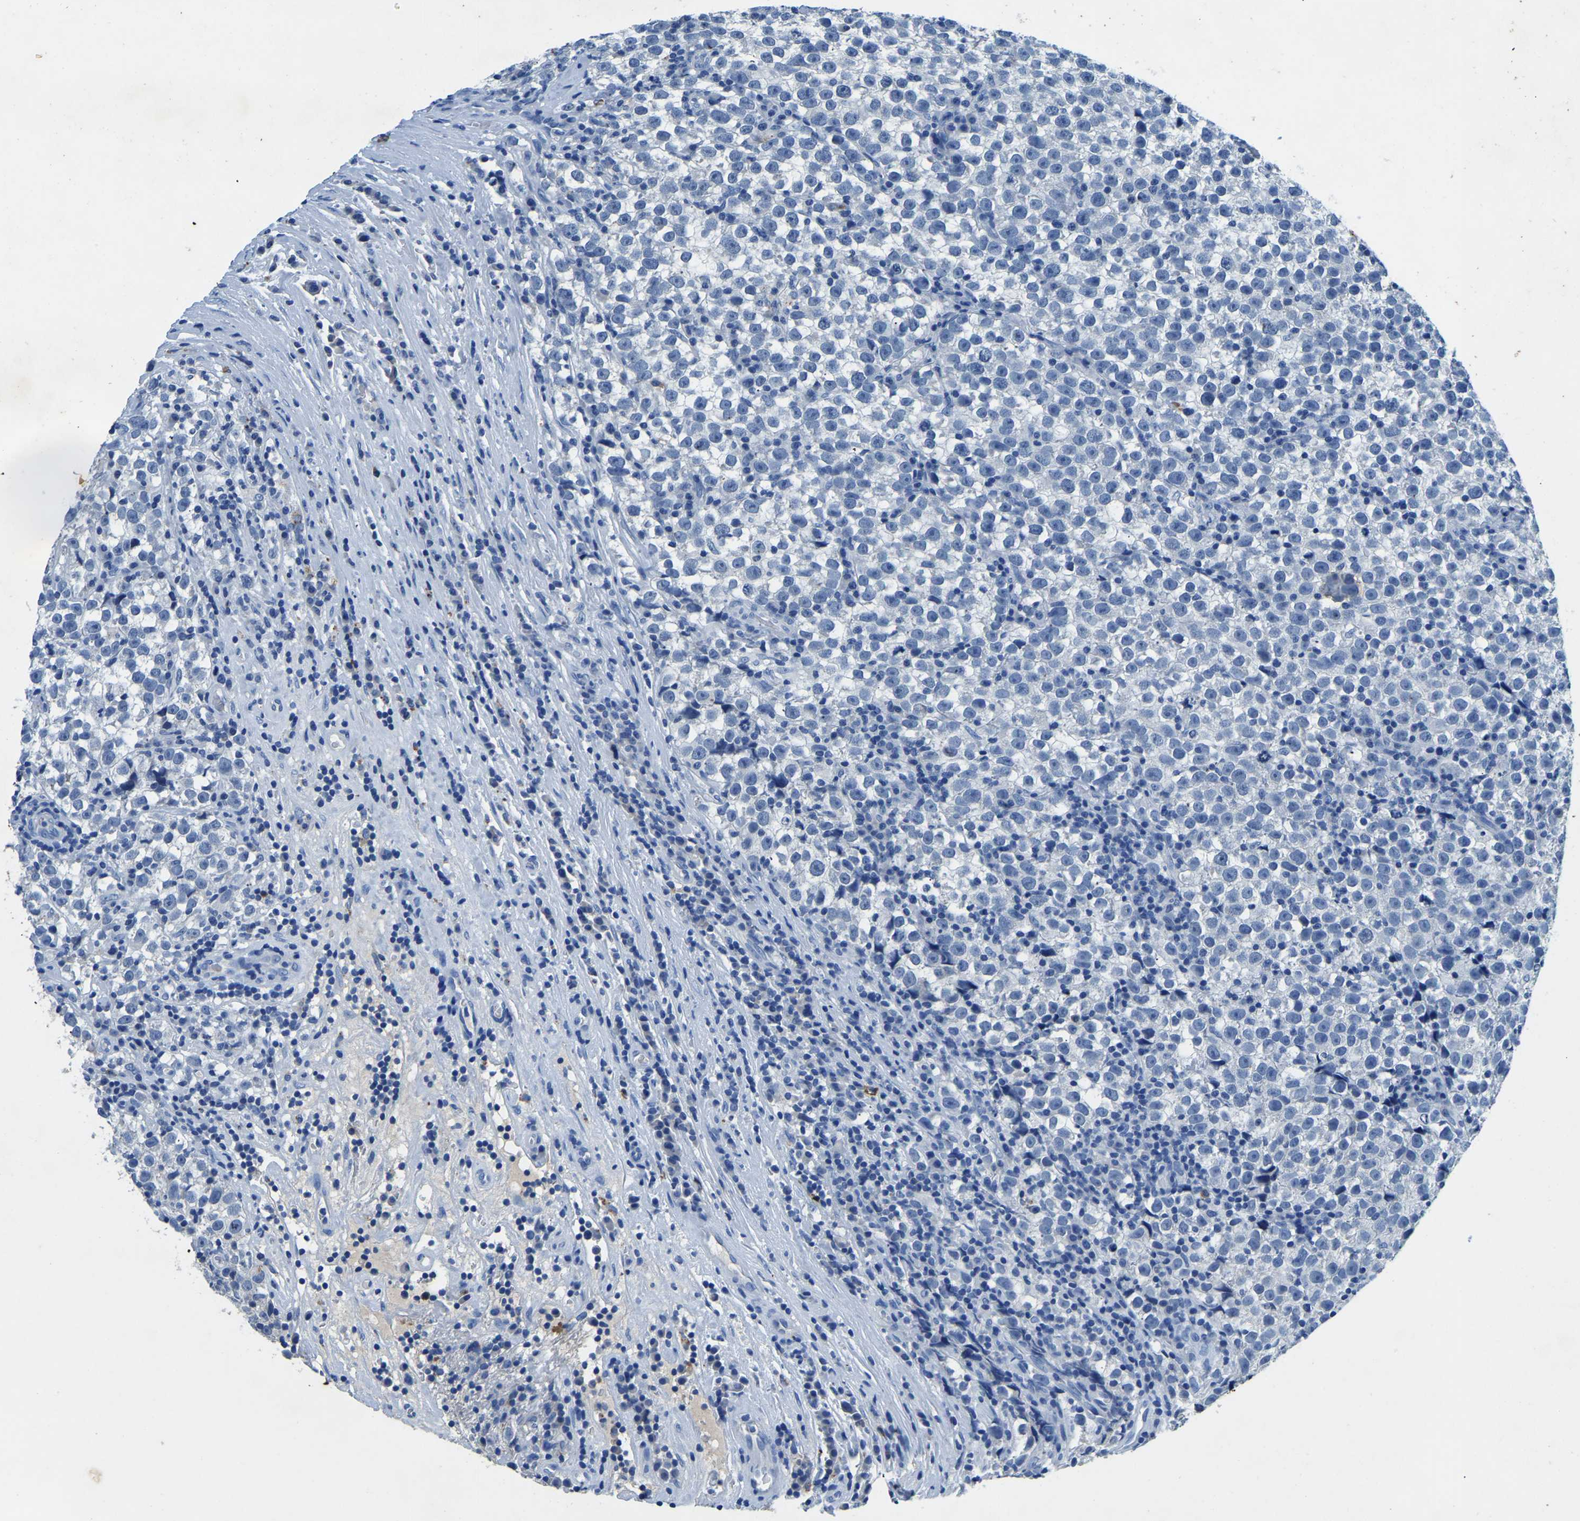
{"staining": {"intensity": "negative", "quantity": "none", "location": "none"}, "tissue": "testis cancer", "cell_type": "Tumor cells", "image_type": "cancer", "snomed": [{"axis": "morphology", "description": "Normal tissue, NOS"}, {"axis": "morphology", "description": "Seminoma, NOS"}, {"axis": "topography", "description": "Testis"}], "caption": "The image displays no significant expression in tumor cells of testis seminoma. Brightfield microscopy of immunohistochemistry stained with DAB (brown) and hematoxylin (blue), captured at high magnification.", "gene": "UBN2", "patient": {"sex": "male", "age": 43}}